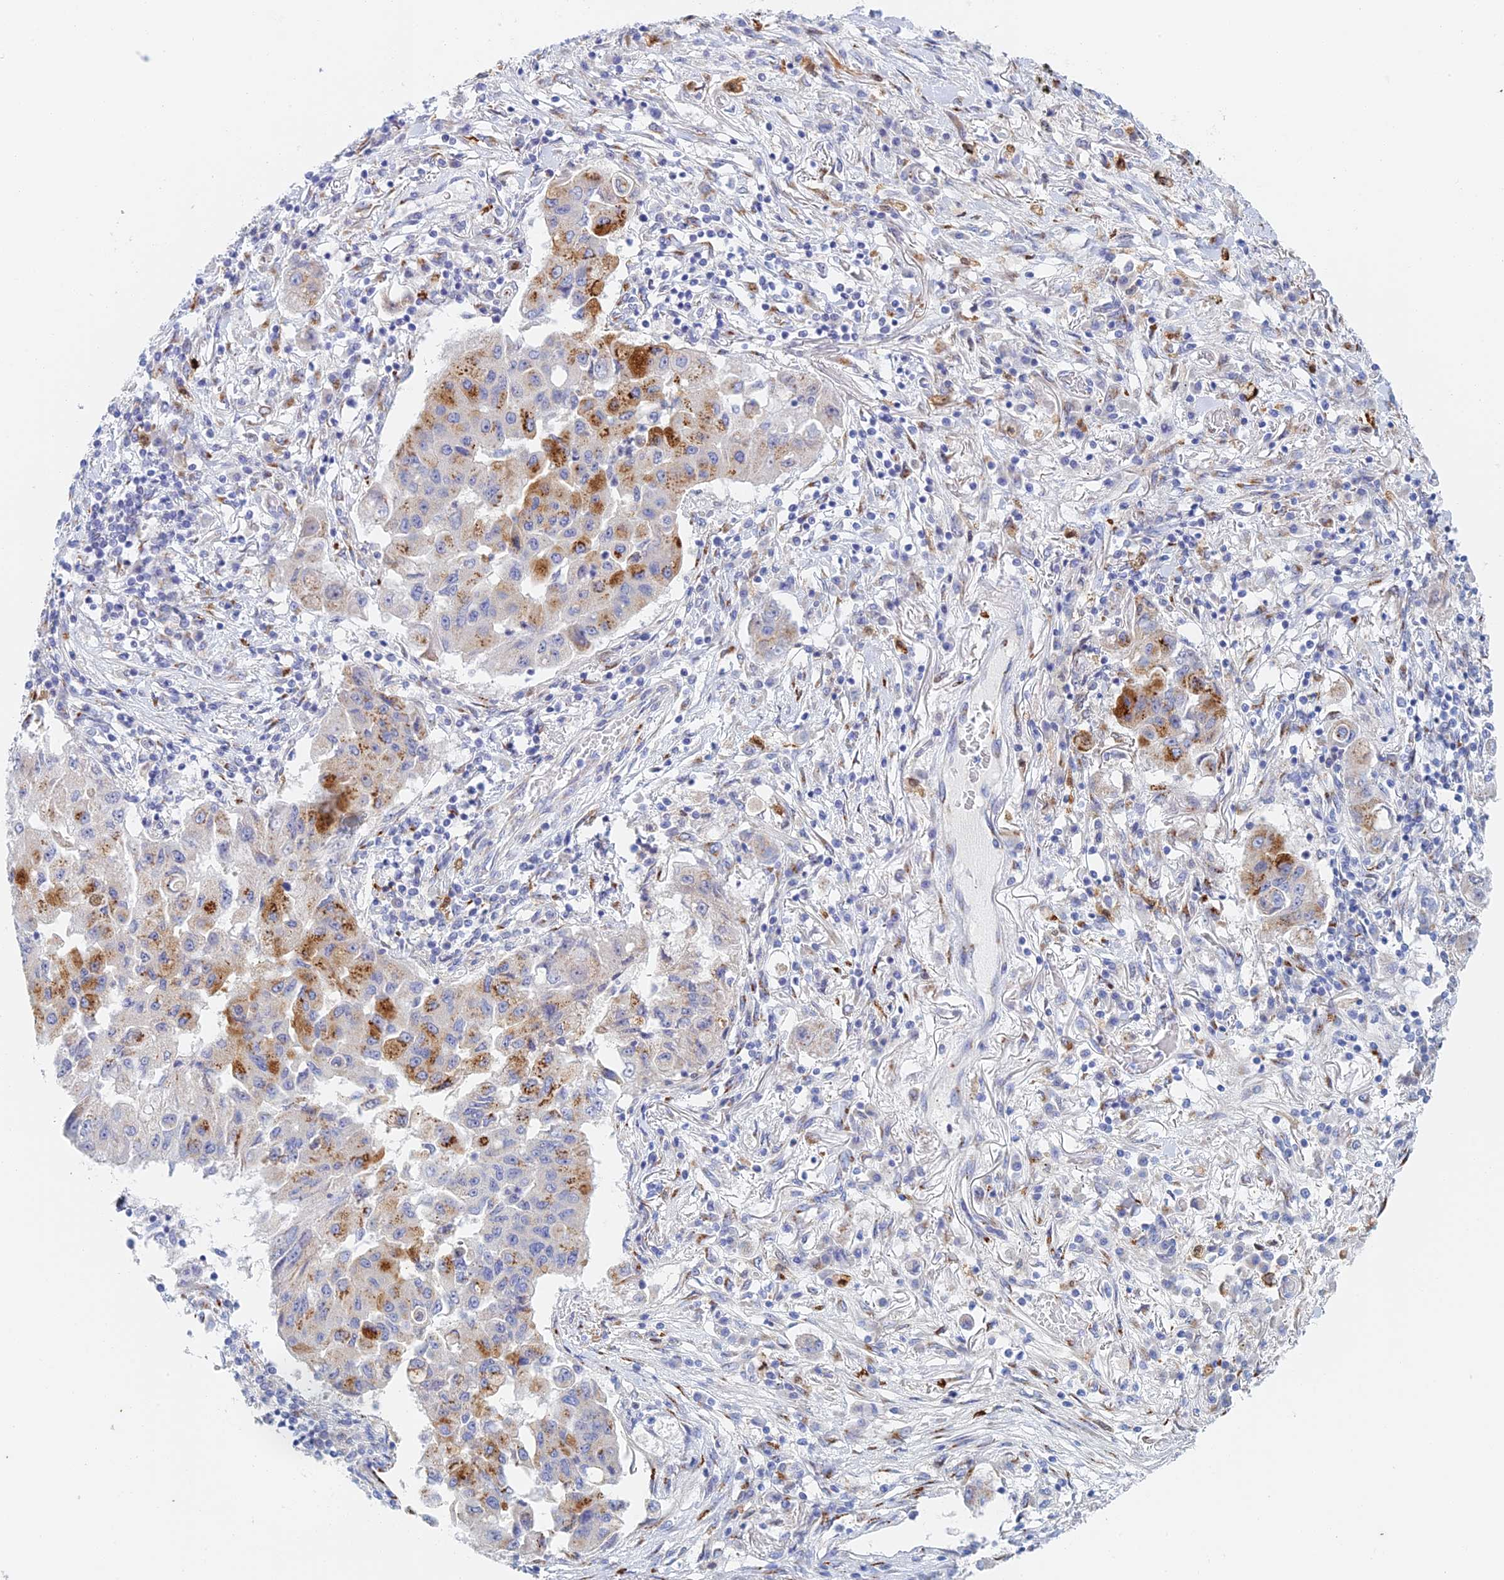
{"staining": {"intensity": "strong", "quantity": "25%-75%", "location": "cytoplasmic/membranous"}, "tissue": "lung cancer", "cell_type": "Tumor cells", "image_type": "cancer", "snomed": [{"axis": "morphology", "description": "Squamous cell carcinoma, NOS"}, {"axis": "topography", "description": "Lung"}], "caption": "The immunohistochemical stain highlights strong cytoplasmic/membranous staining in tumor cells of lung cancer (squamous cell carcinoma) tissue. (DAB (3,3'-diaminobenzidine) IHC, brown staining for protein, blue staining for nuclei).", "gene": "SLC24A3", "patient": {"sex": "male", "age": 74}}